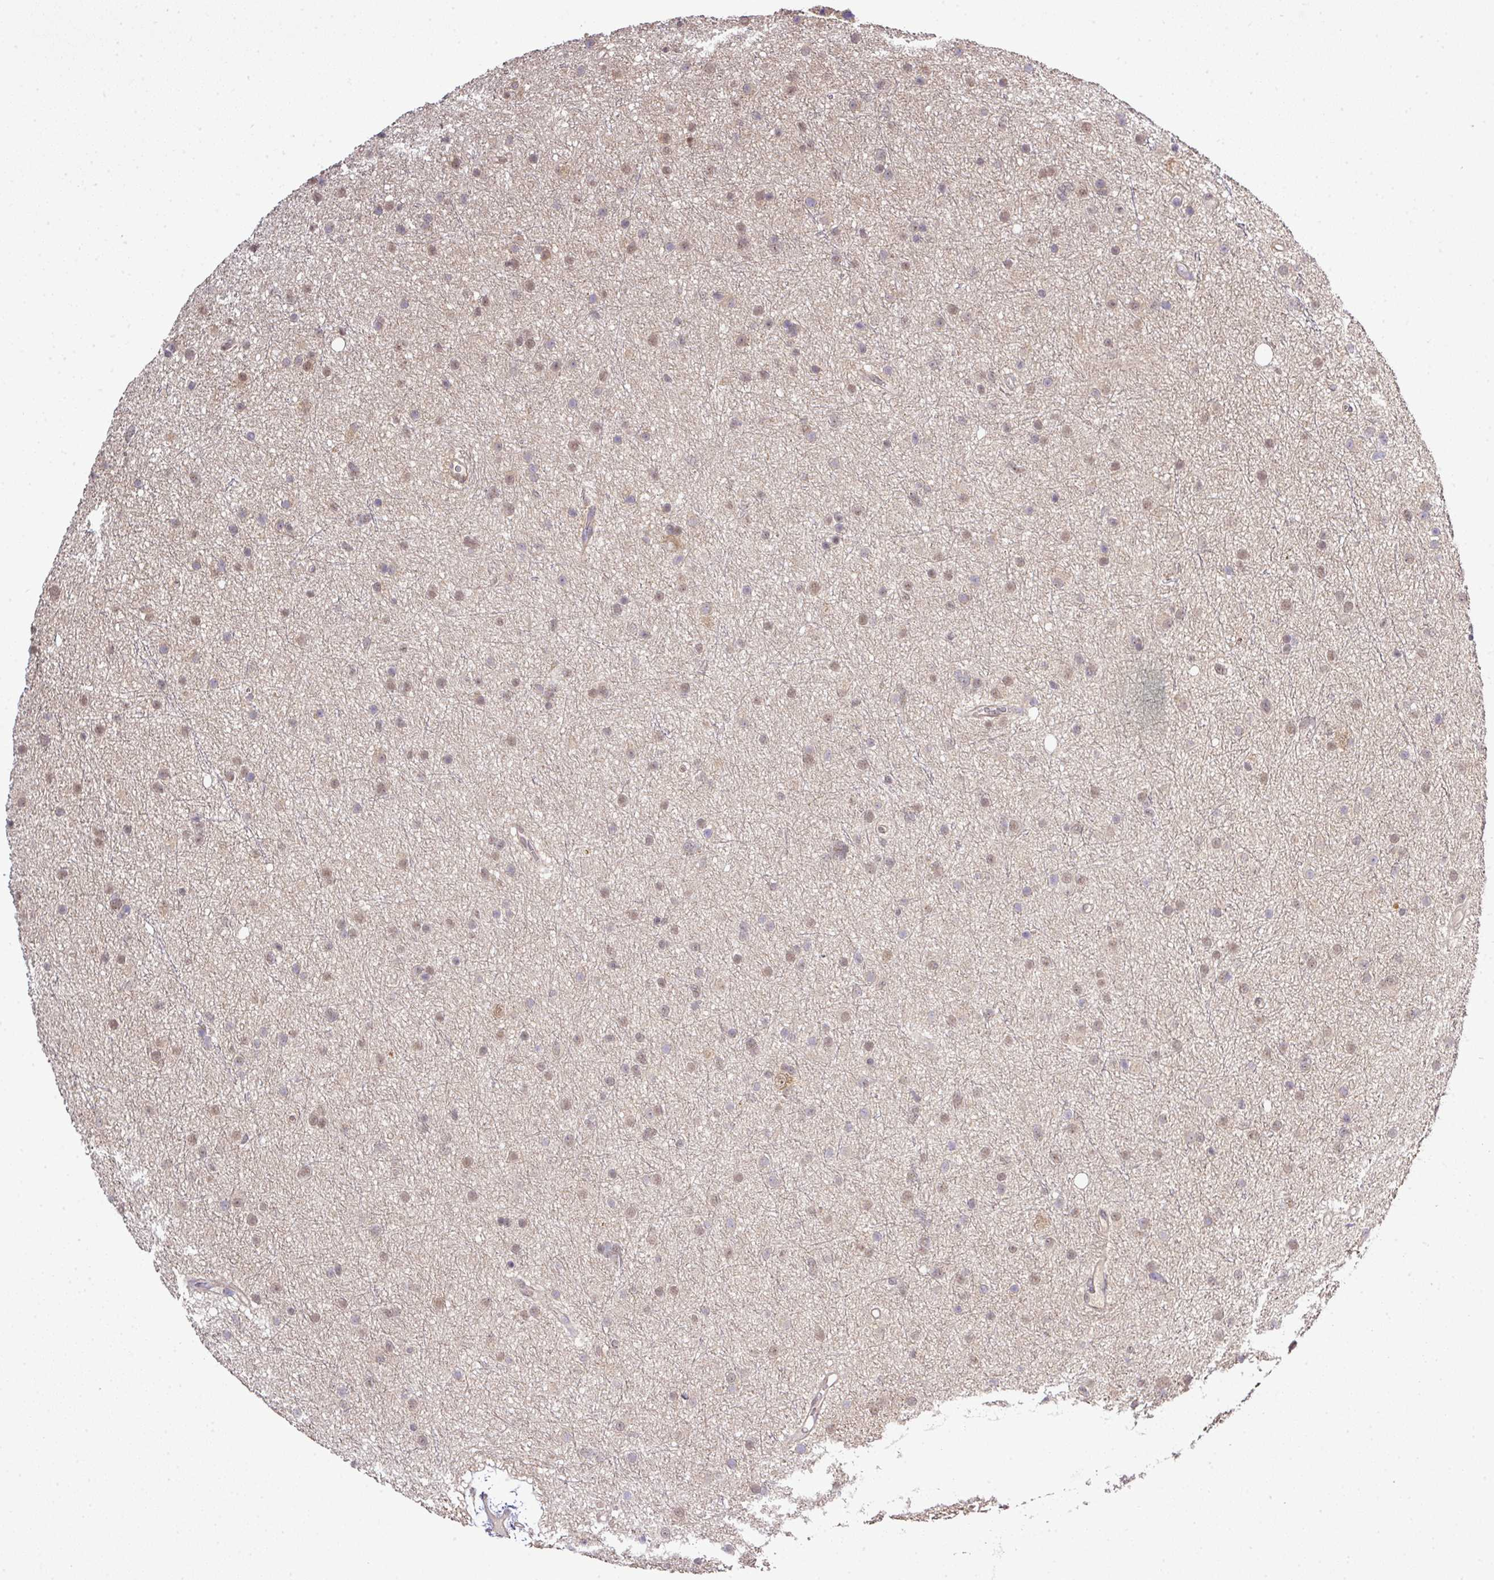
{"staining": {"intensity": "weak", "quantity": "25%-75%", "location": "cytoplasmic/membranous,nuclear"}, "tissue": "glioma", "cell_type": "Tumor cells", "image_type": "cancer", "snomed": [{"axis": "morphology", "description": "Glioma, malignant, Low grade"}, {"axis": "topography", "description": "Cerebral cortex"}], "caption": "A micrograph of glioma stained for a protein reveals weak cytoplasmic/membranous and nuclear brown staining in tumor cells.", "gene": "TMEM107", "patient": {"sex": "female", "age": 39}}